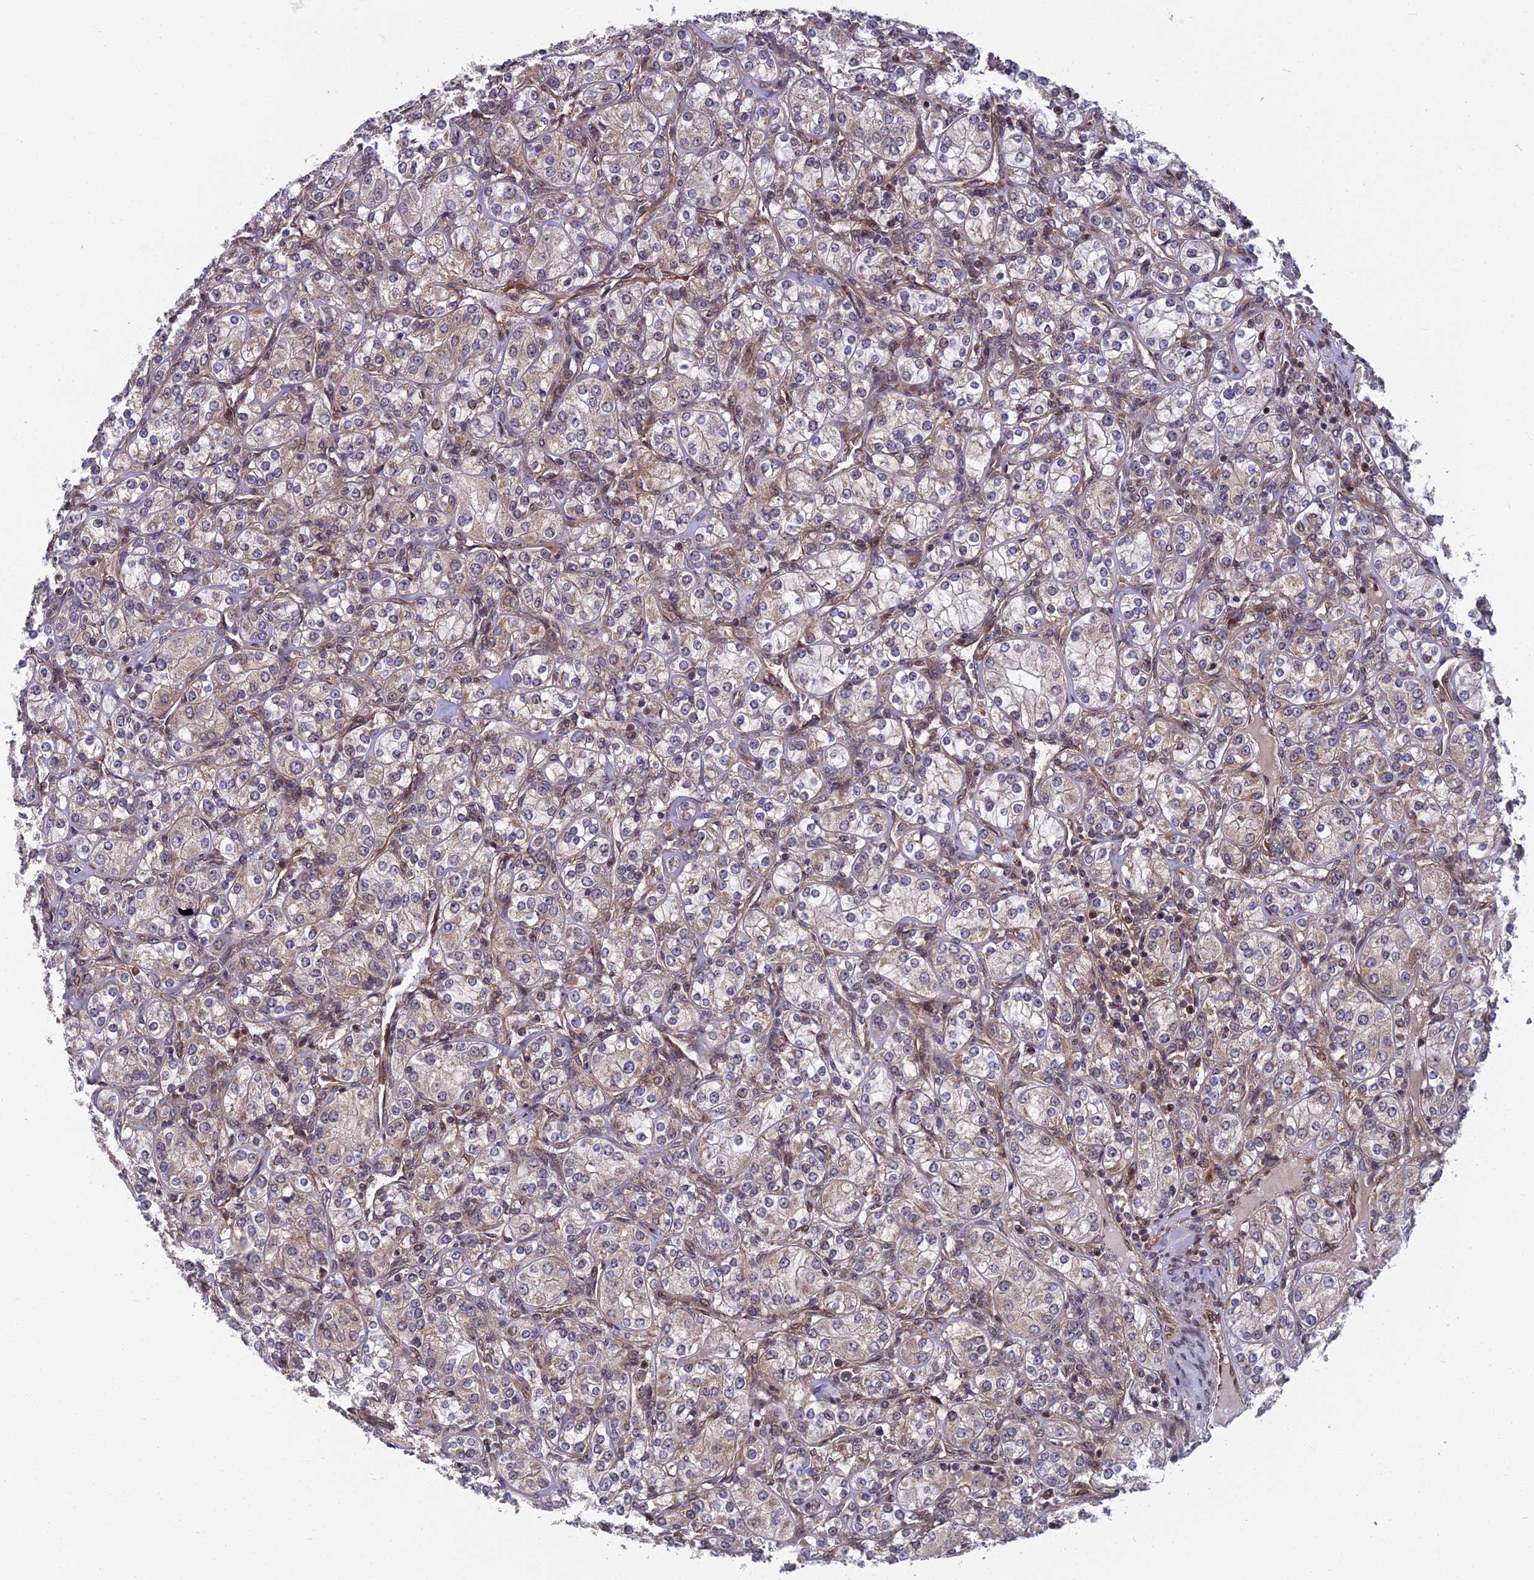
{"staining": {"intensity": "weak", "quantity": "25%-75%", "location": "cytoplasmic/membranous"}, "tissue": "renal cancer", "cell_type": "Tumor cells", "image_type": "cancer", "snomed": [{"axis": "morphology", "description": "Adenocarcinoma, NOS"}, {"axis": "topography", "description": "Kidney"}], "caption": "Weak cytoplasmic/membranous staining is identified in approximately 25%-75% of tumor cells in renal cancer (adenocarcinoma). (brown staining indicates protein expression, while blue staining denotes nuclei).", "gene": "COMMD2", "patient": {"sex": "male", "age": 77}}